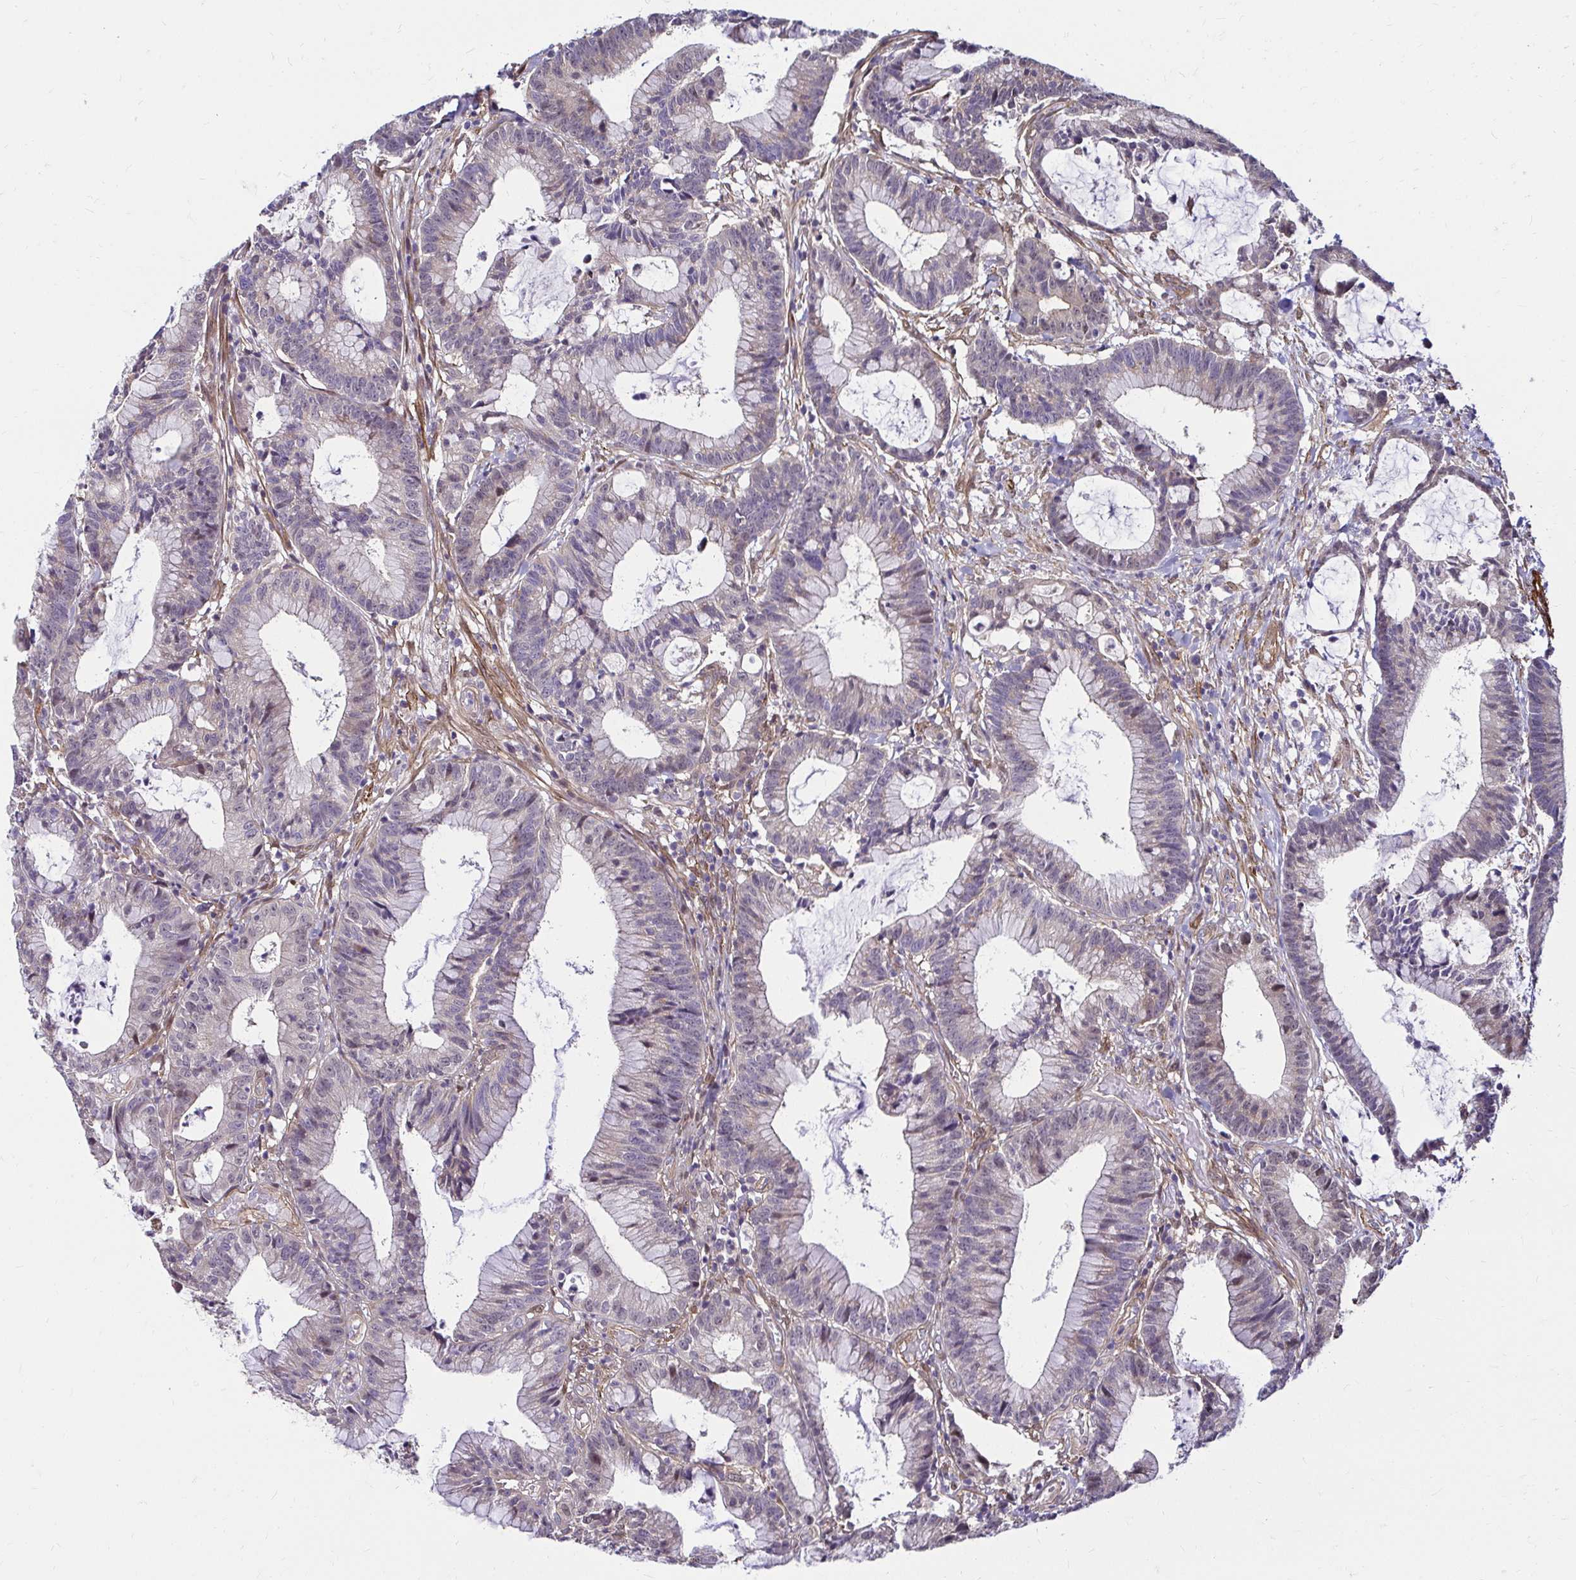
{"staining": {"intensity": "weak", "quantity": "<25%", "location": "cytoplasmic/membranous"}, "tissue": "colorectal cancer", "cell_type": "Tumor cells", "image_type": "cancer", "snomed": [{"axis": "morphology", "description": "Adenocarcinoma, NOS"}, {"axis": "topography", "description": "Colon"}], "caption": "Immunohistochemistry (IHC) of human colorectal adenocarcinoma reveals no staining in tumor cells.", "gene": "YAP1", "patient": {"sex": "female", "age": 78}}